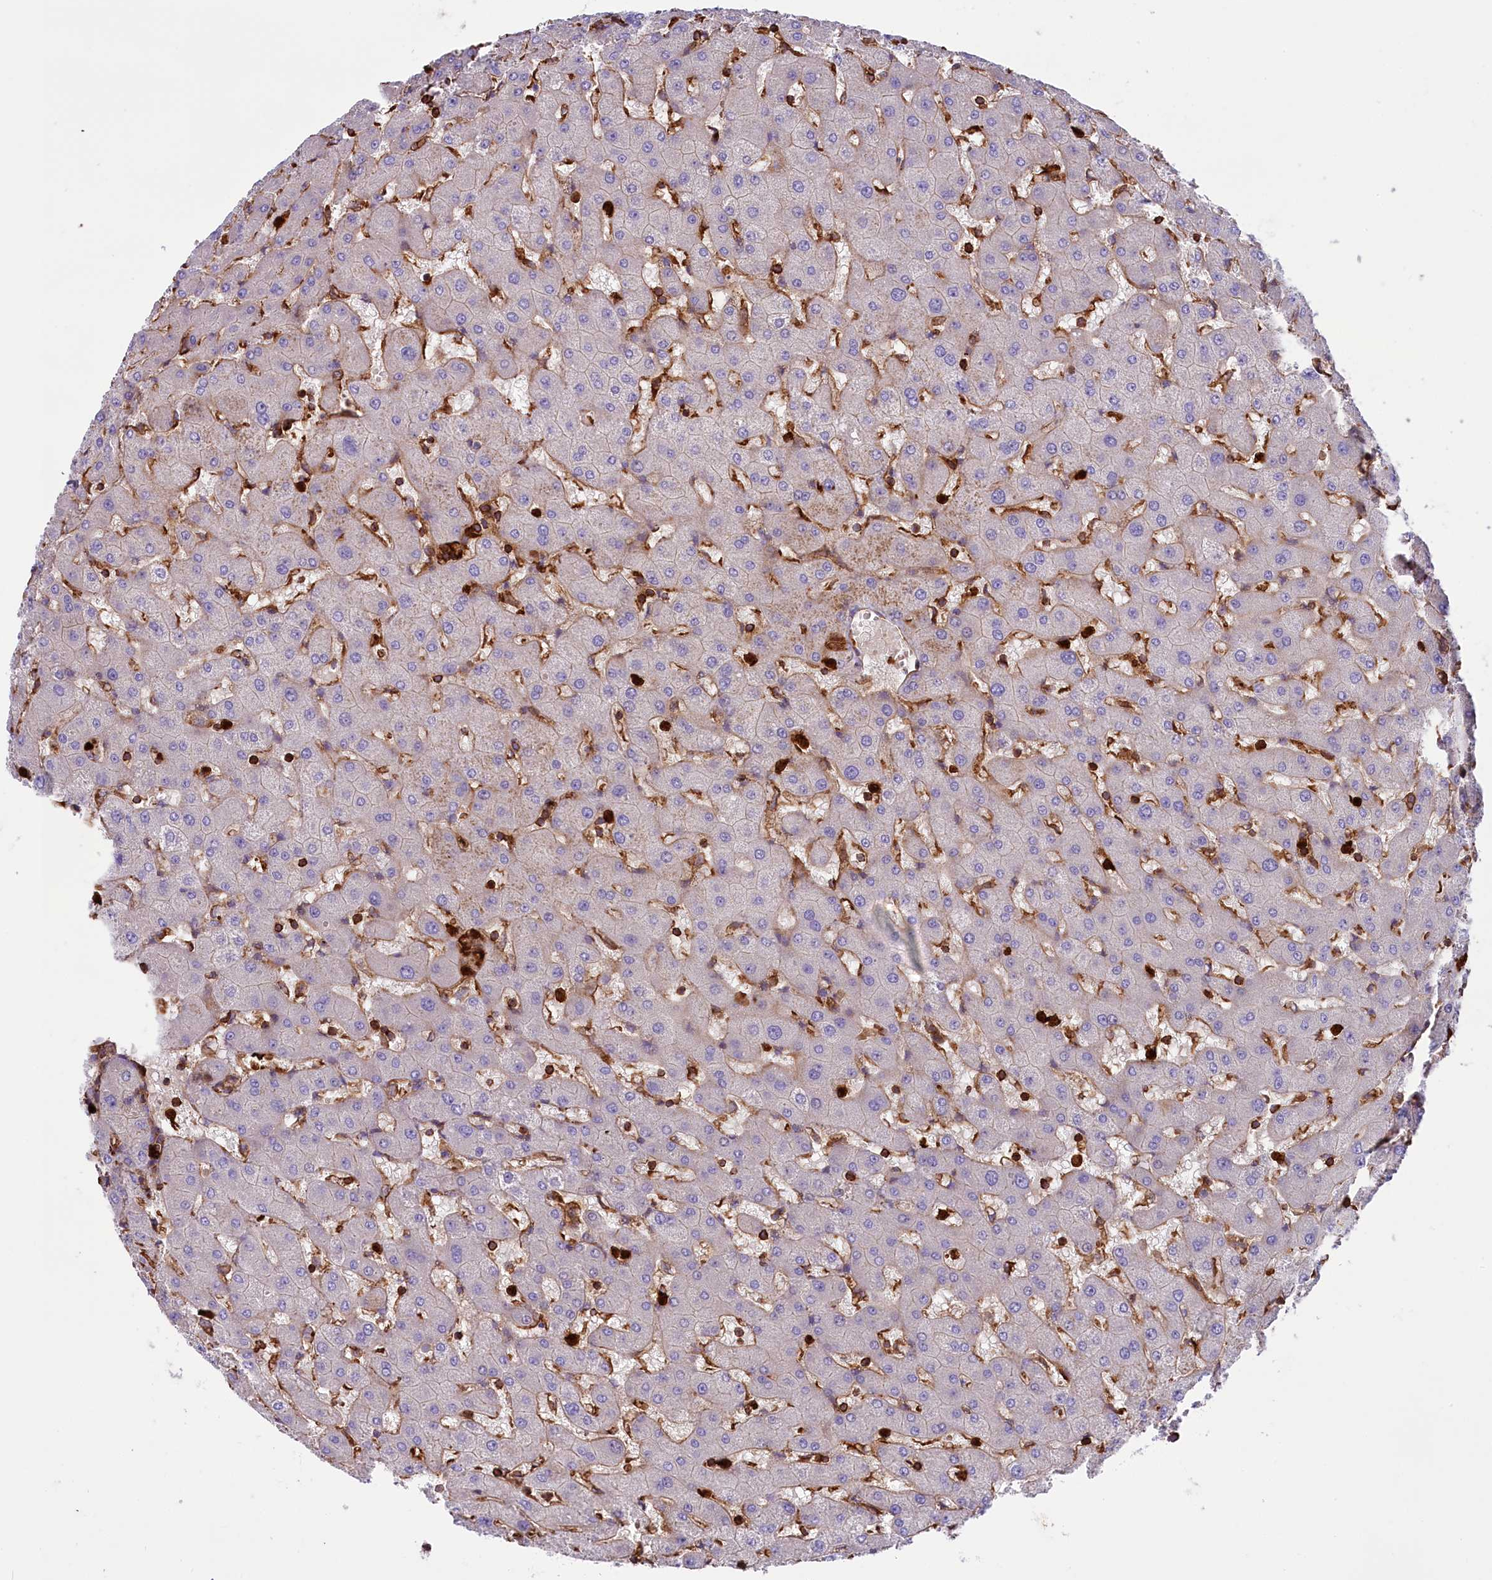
{"staining": {"intensity": "negative", "quantity": "none", "location": "none"}, "tissue": "liver", "cell_type": "Cholangiocytes", "image_type": "normal", "snomed": [{"axis": "morphology", "description": "Normal tissue, NOS"}, {"axis": "topography", "description": "Liver"}], "caption": "Human liver stained for a protein using immunohistochemistry shows no expression in cholangiocytes.", "gene": "CD99L2", "patient": {"sex": "female", "age": 63}}